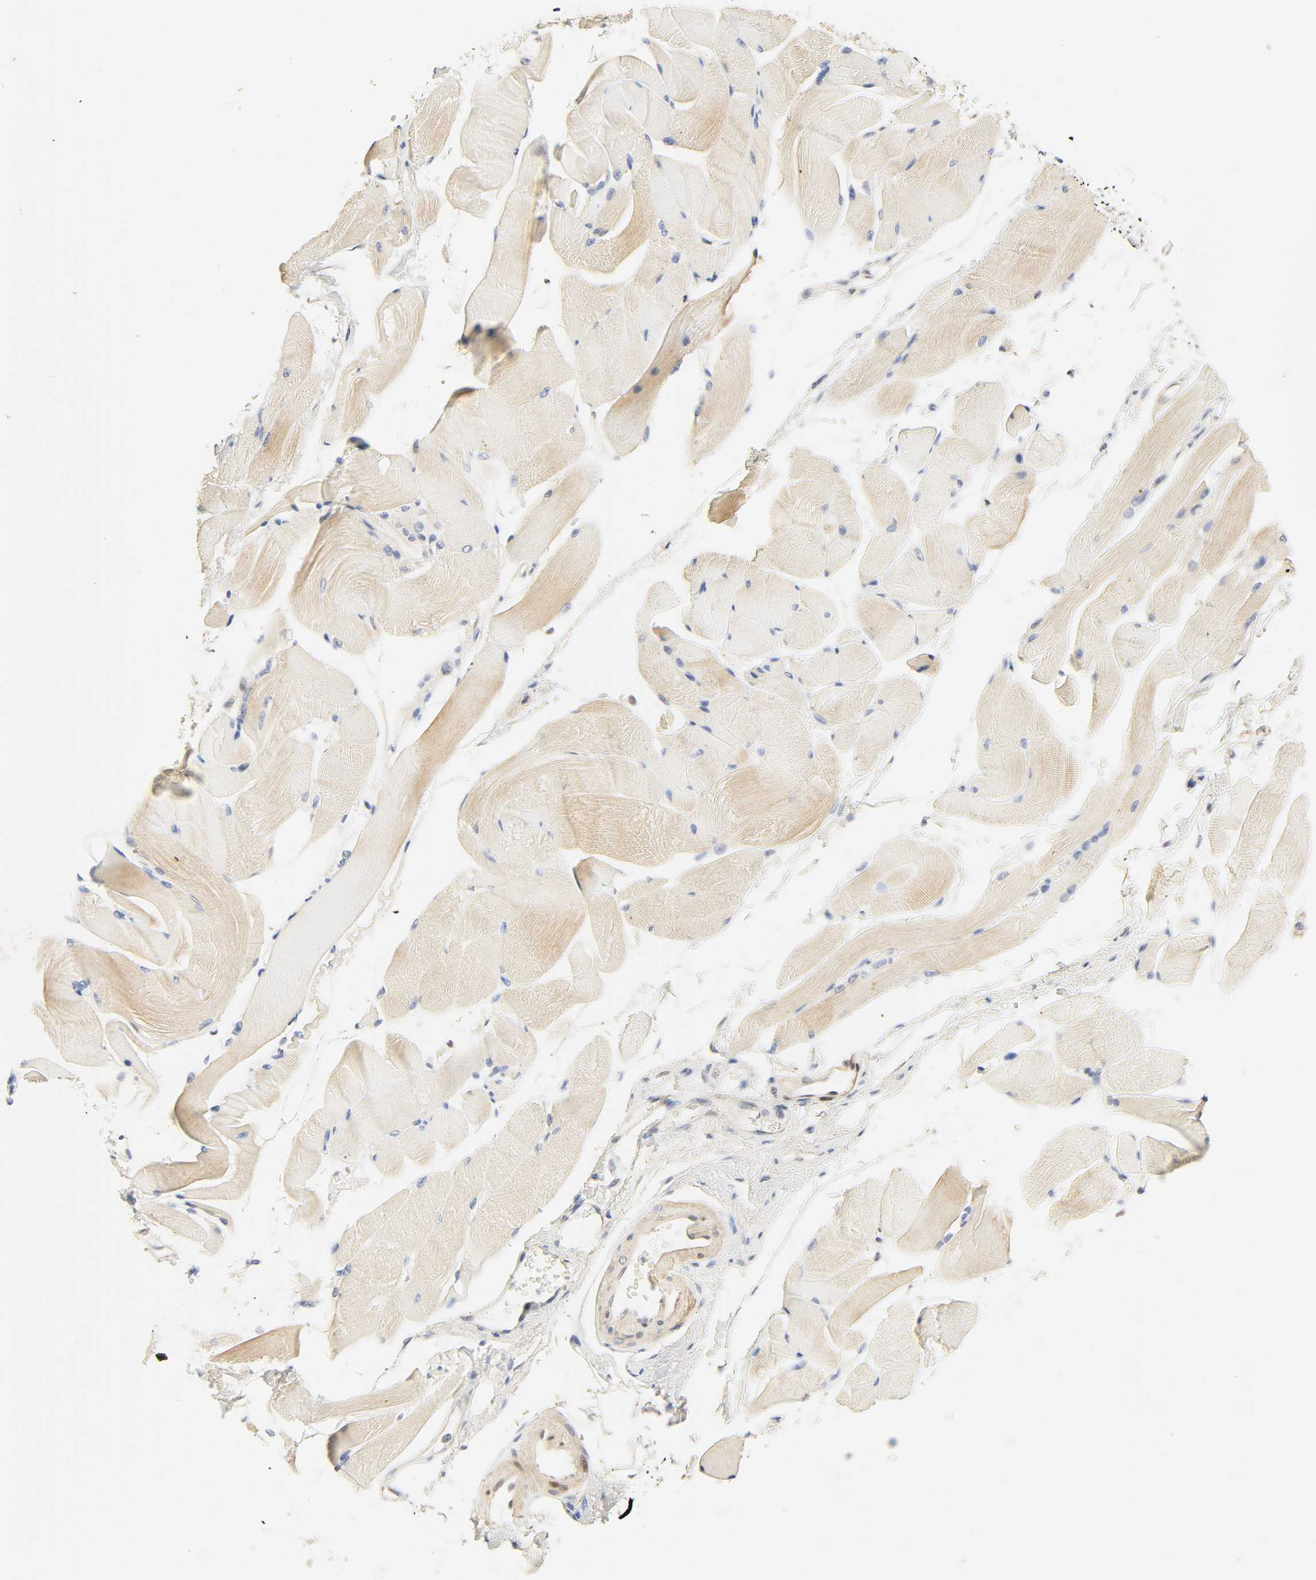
{"staining": {"intensity": "weak", "quantity": "25%-75%", "location": "cytoplasmic/membranous"}, "tissue": "skeletal muscle", "cell_type": "Myocytes", "image_type": "normal", "snomed": [{"axis": "morphology", "description": "Normal tissue, NOS"}, {"axis": "topography", "description": "Skeletal muscle"}, {"axis": "topography", "description": "Peripheral nerve tissue"}], "caption": "The immunohistochemical stain shows weak cytoplasmic/membranous staining in myocytes of normal skeletal muscle.", "gene": "BORCS8", "patient": {"sex": "female", "age": 84}}